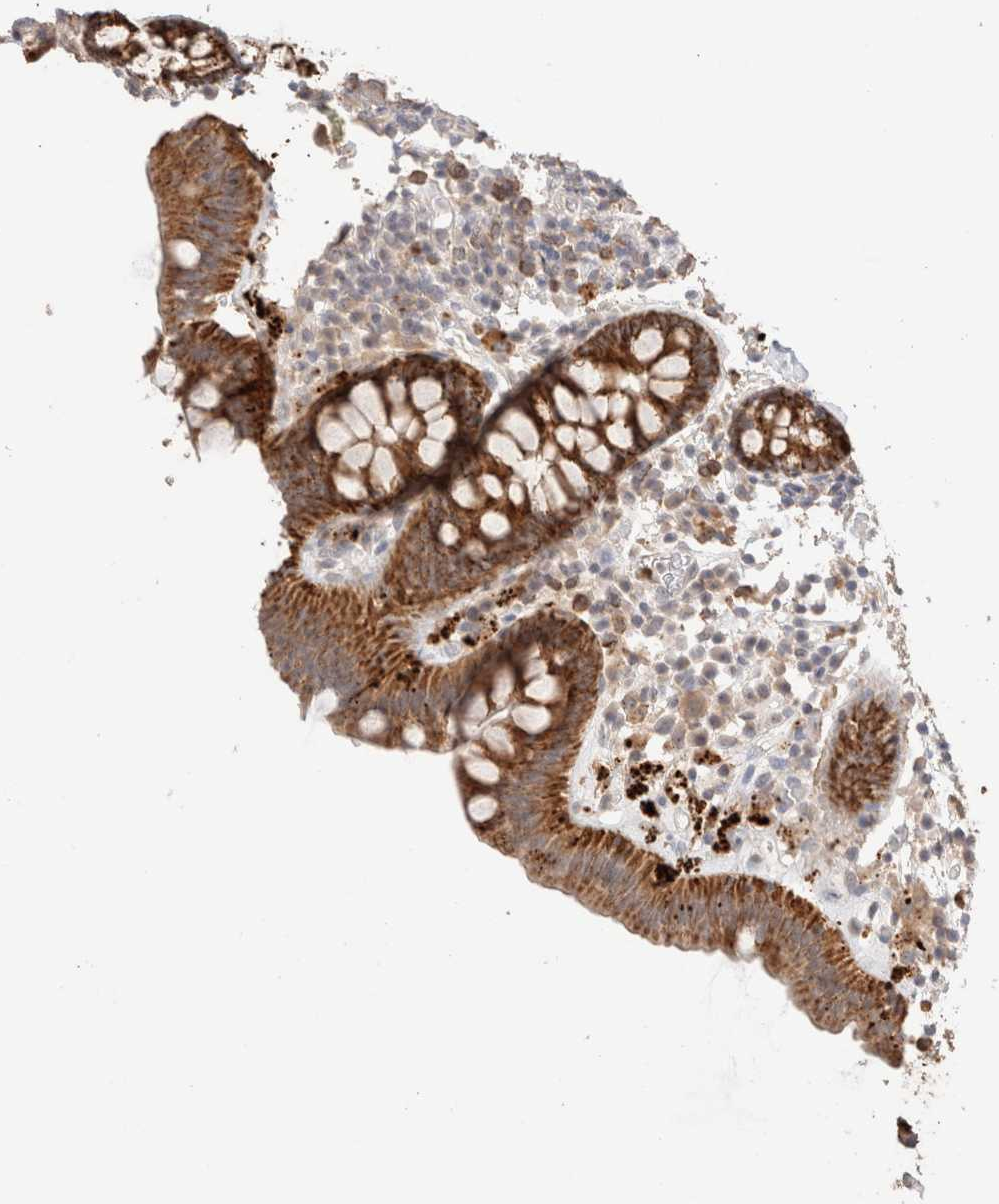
{"staining": {"intensity": "weak", "quantity": ">75%", "location": "cytoplasmic/membranous"}, "tissue": "colon", "cell_type": "Endothelial cells", "image_type": "normal", "snomed": [{"axis": "morphology", "description": "Normal tissue, NOS"}, {"axis": "topography", "description": "Colon"}], "caption": "Normal colon was stained to show a protein in brown. There is low levels of weak cytoplasmic/membranous staining in about >75% of endothelial cells. (DAB (3,3'-diaminobenzidine) IHC, brown staining for protein, blue staining for nuclei).", "gene": "TRIM41", "patient": {"sex": "female", "age": 80}}